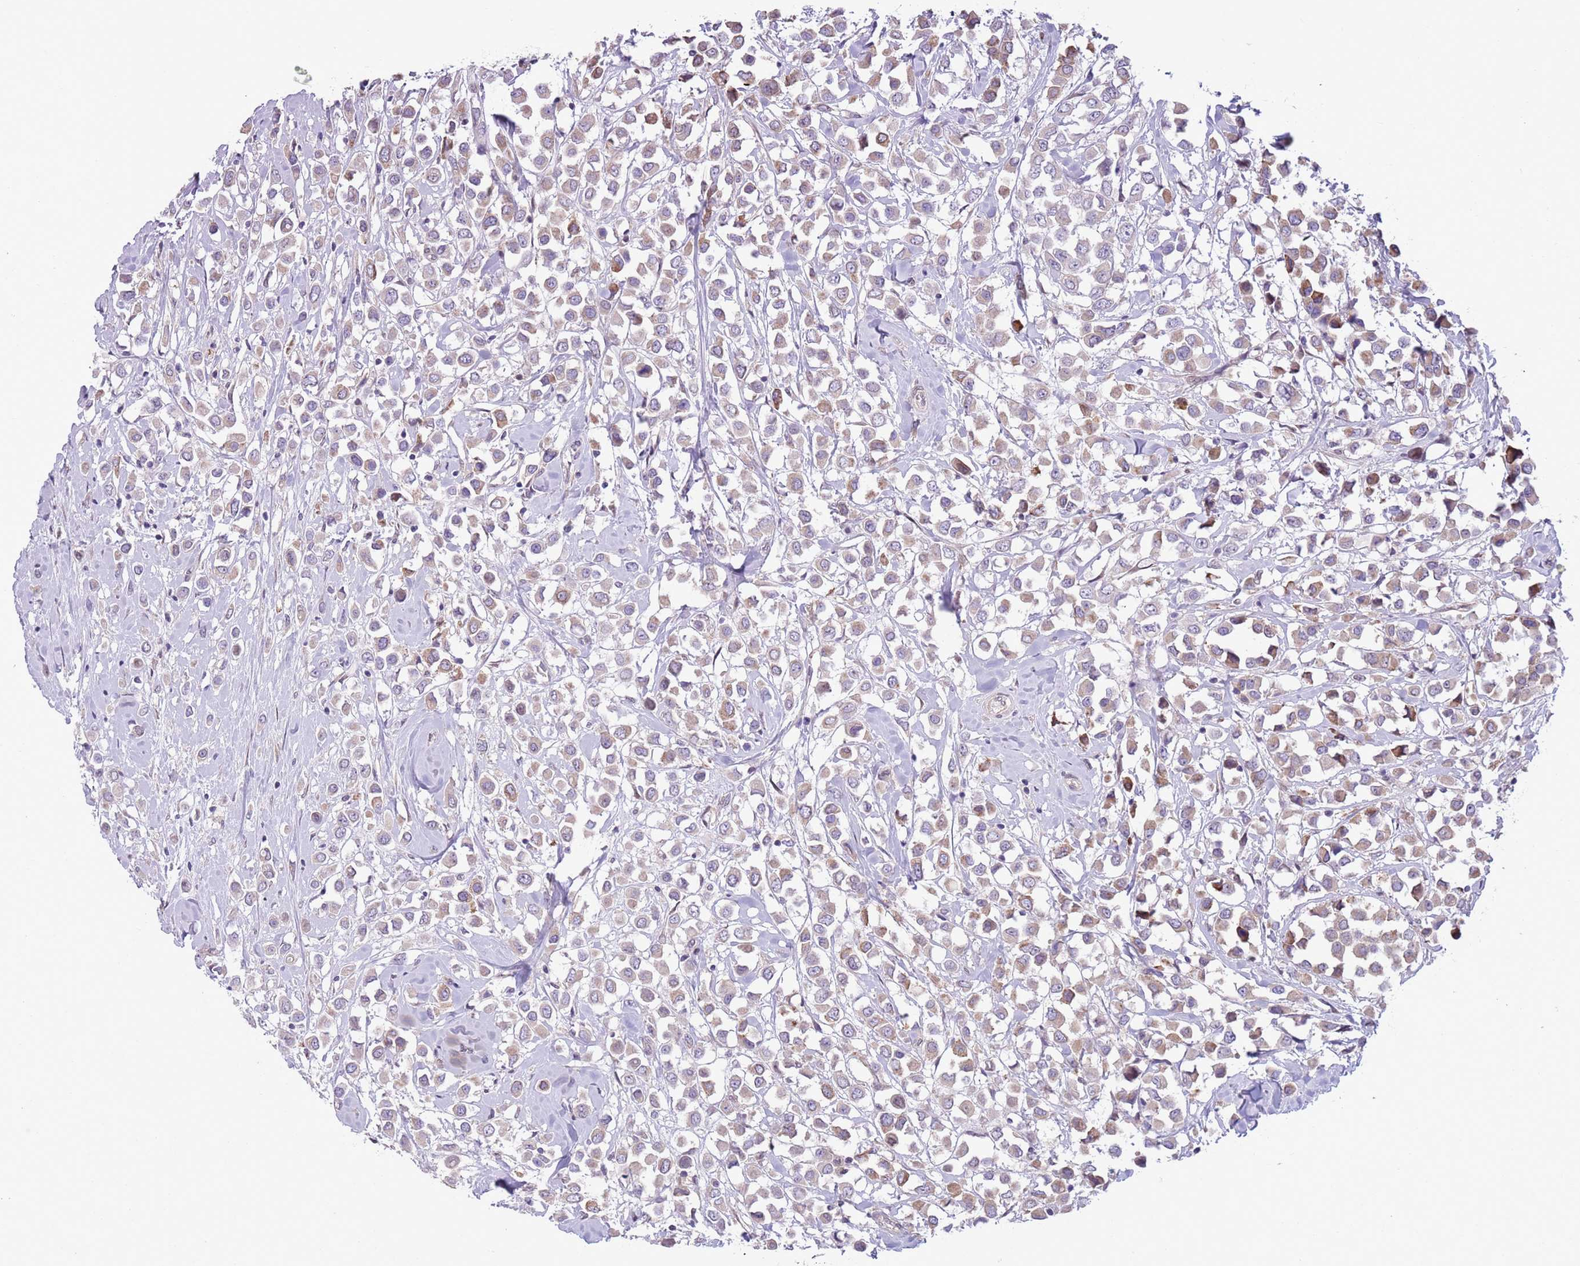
{"staining": {"intensity": "weak", "quantity": "25%-75%", "location": "cytoplasmic/membranous"}, "tissue": "breast cancer", "cell_type": "Tumor cells", "image_type": "cancer", "snomed": [{"axis": "morphology", "description": "Duct carcinoma"}, {"axis": "topography", "description": "Breast"}], "caption": "The immunohistochemical stain shows weak cytoplasmic/membranous staining in tumor cells of intraductal carcinoma (breast) tissue.", "gene": "CCND2", "patient": {"sex": "female", "age": 87}}